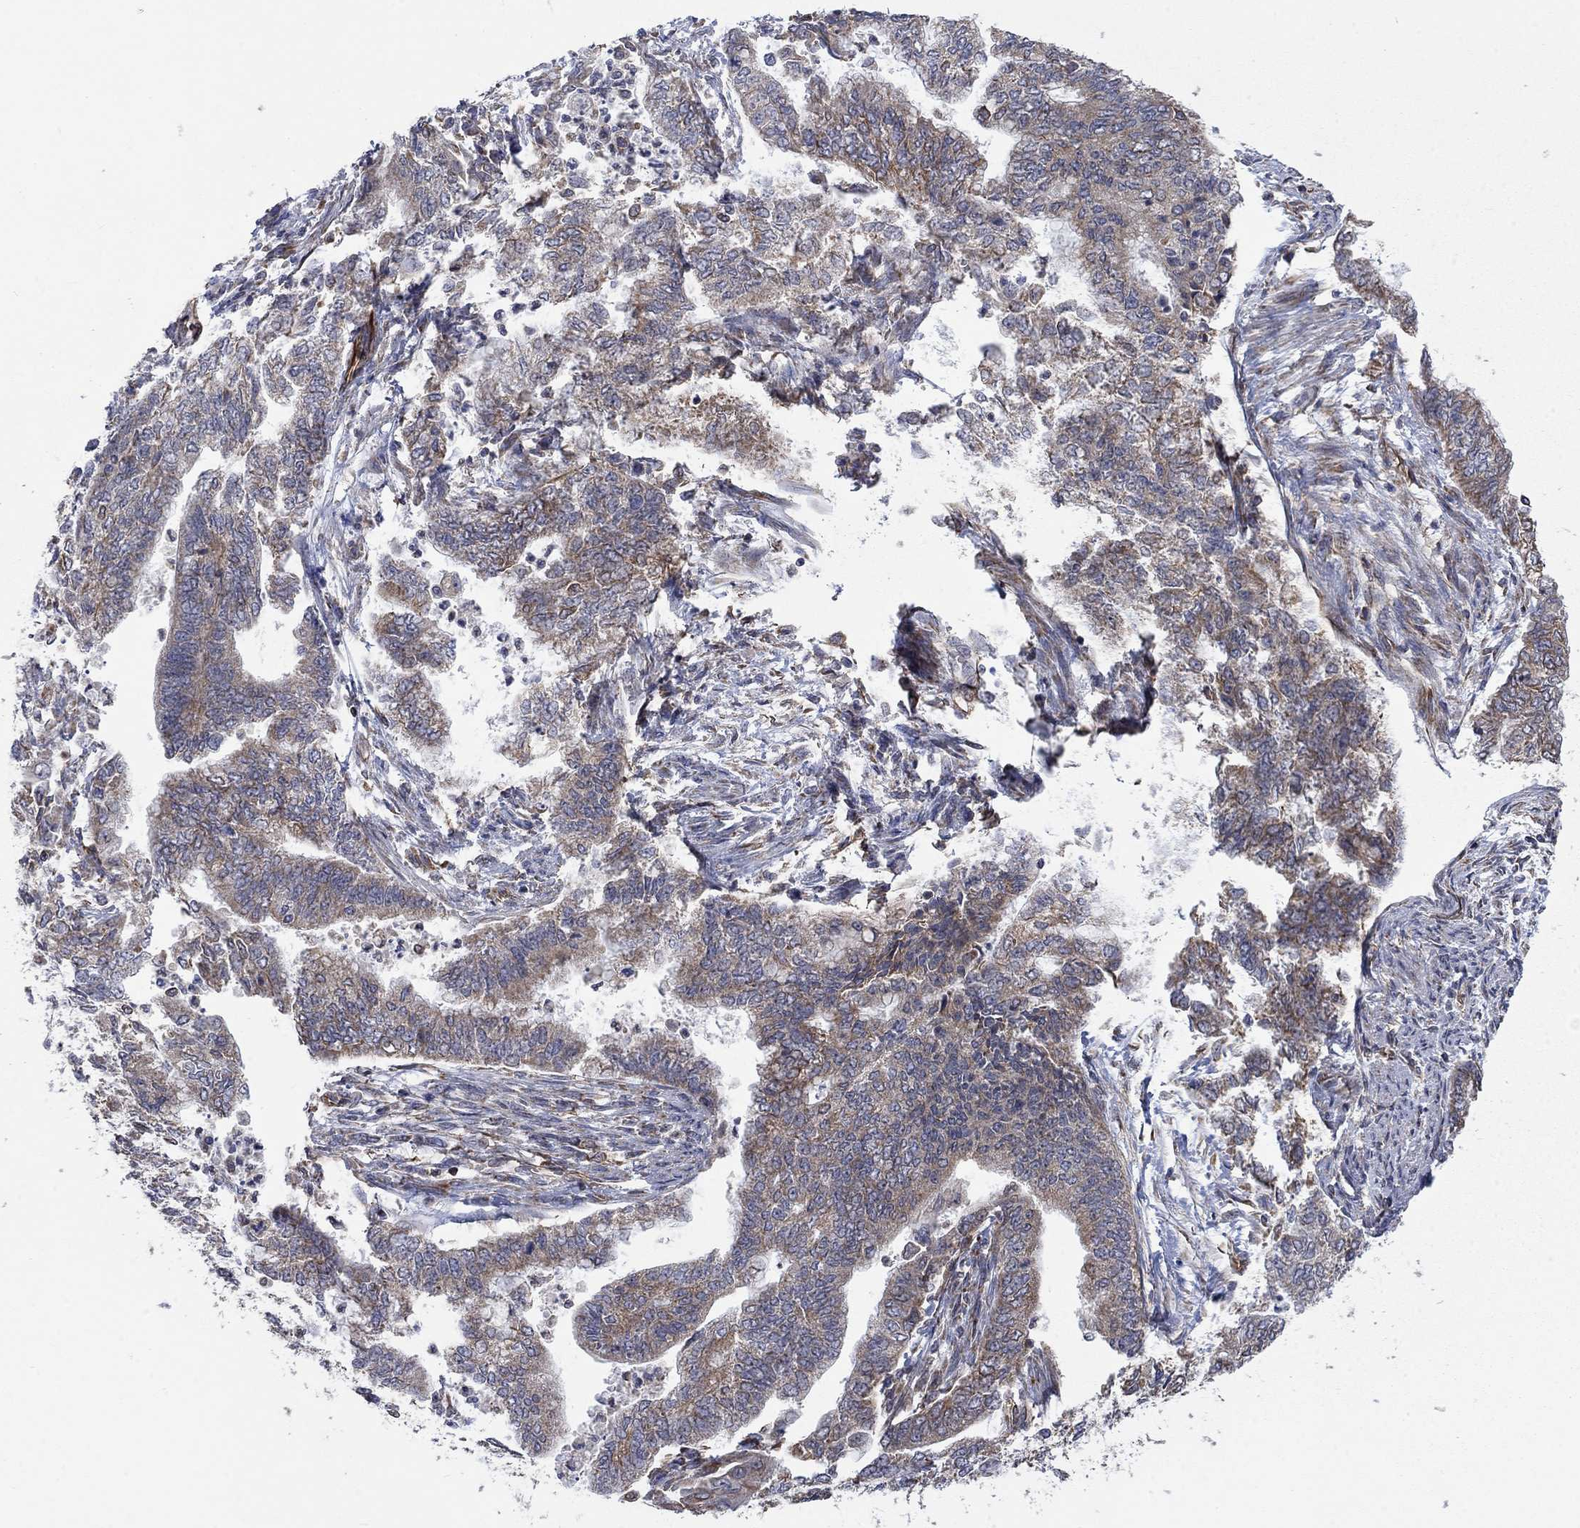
{"staining": {"intensity": "moderate", "quantity": "<25%", "location": "cytoplasmic/membranous"}, "tissue": "endometrial cancer", "cell_type": "Tumor cells", "image_type": "cancer", "snomed": [{"axis": "morphology", "description": "Adenocarcinoma, NOS"}, {"axis": "topography", "description": "Endometrium"}], "caption": "Immunohistochemistry of endometrial cancer (adenocarcinoma) shows low levels of moderate cytoplasmic/membranous expression in approximately <25% of tumor cells. Nuclei are stained in blue.", "gene": "NDUFC1", "patient": {"sex": "female", "age": 65}}